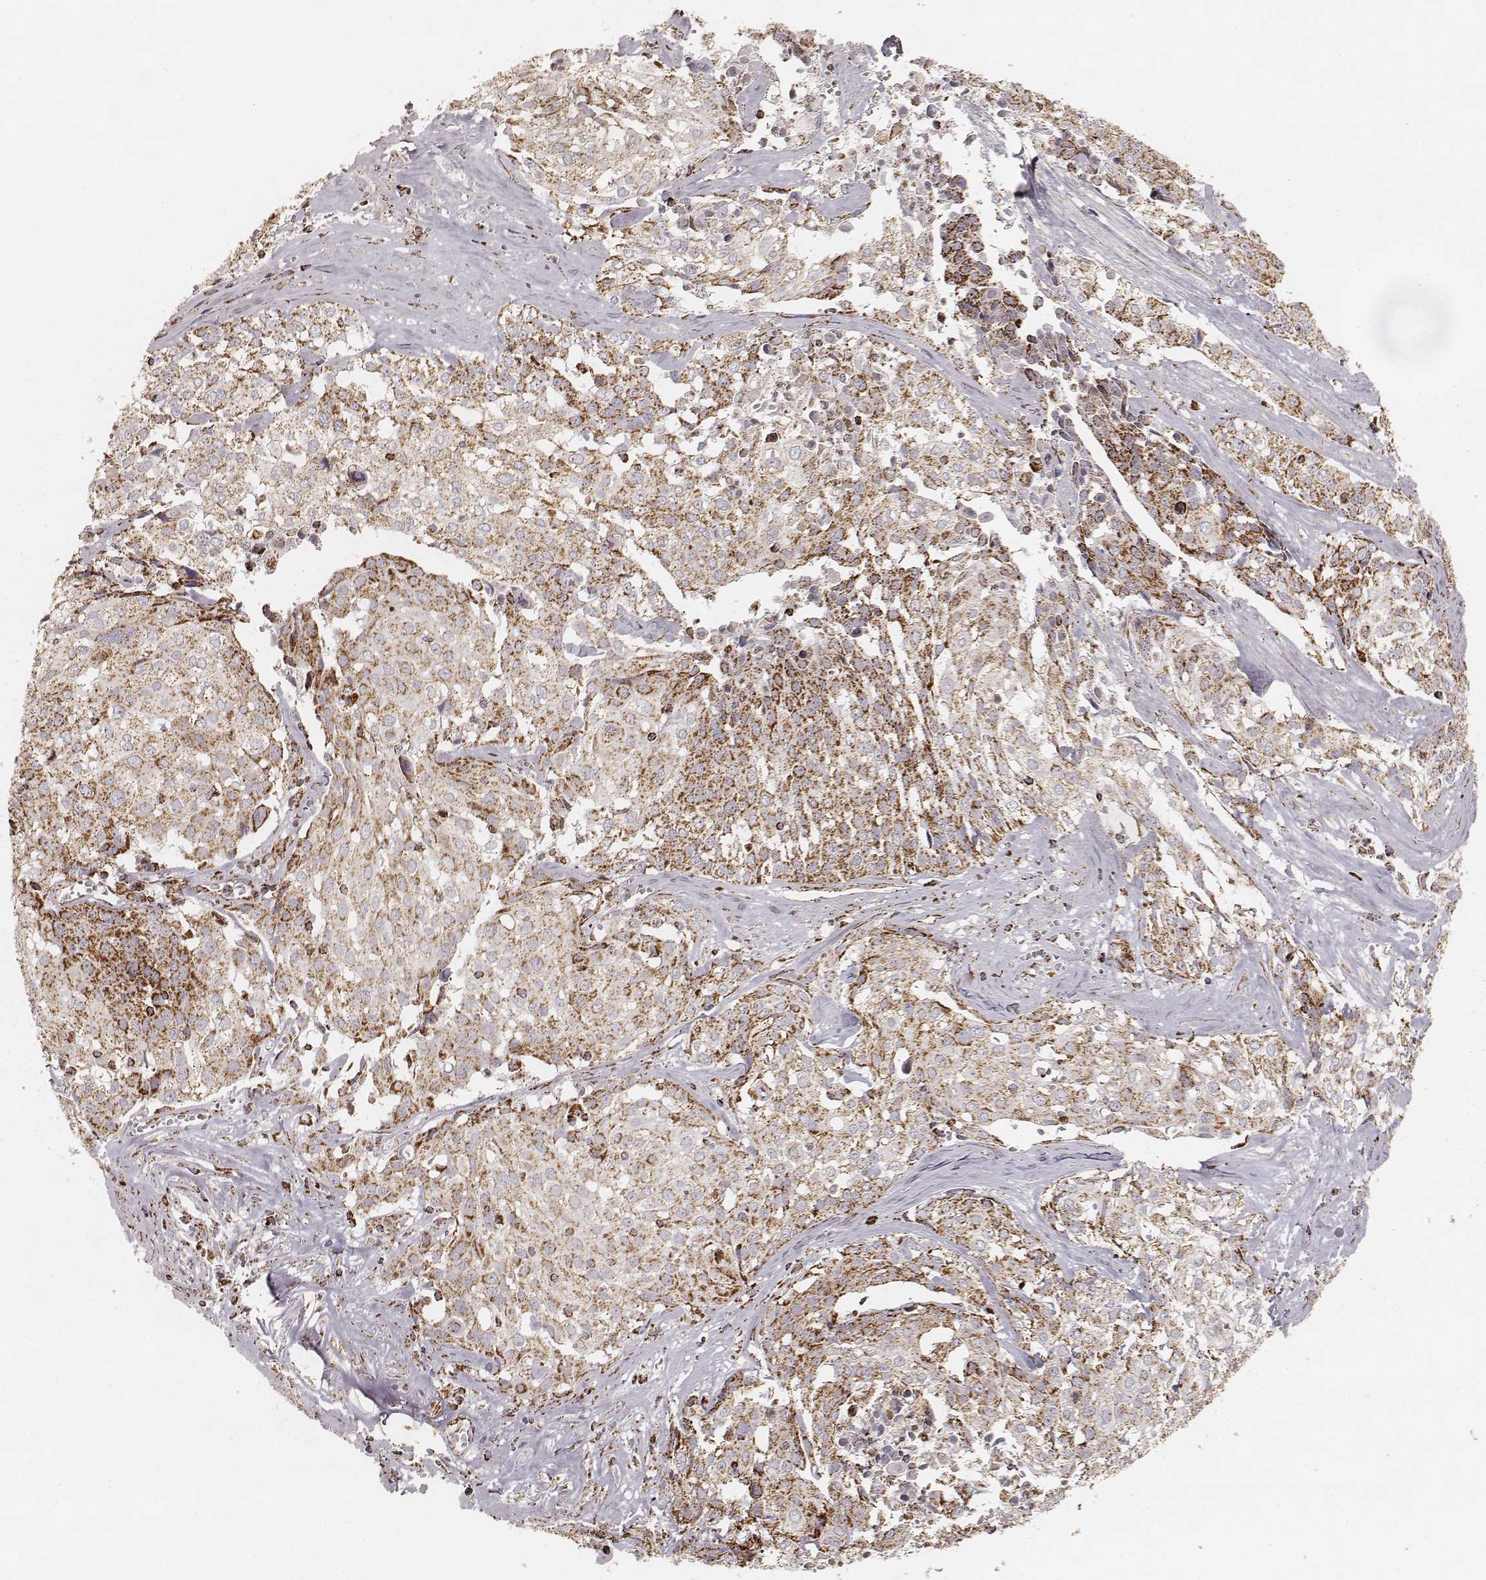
{"staining": {"intensity": "strong", "quantity": ">75%", "location": "cytoplasmic/membranous"}, "tissue": "cervical cancer", "cell_type": "Tumor cells", "image_type": "cancer", "snomed": [{"axis": "morphology", "description": "Squamous cell carcinoma, NOS"}, {"axis": "topography", "description": "Cervix"}], "caption": "Cervical cancer was stained to show a protein in brown. There is high levels of strong cytoplasmic/membranous staining in about >75% of tumor cells.", "gene": "CS", "patient": {"sex": "female", "age": 39}}